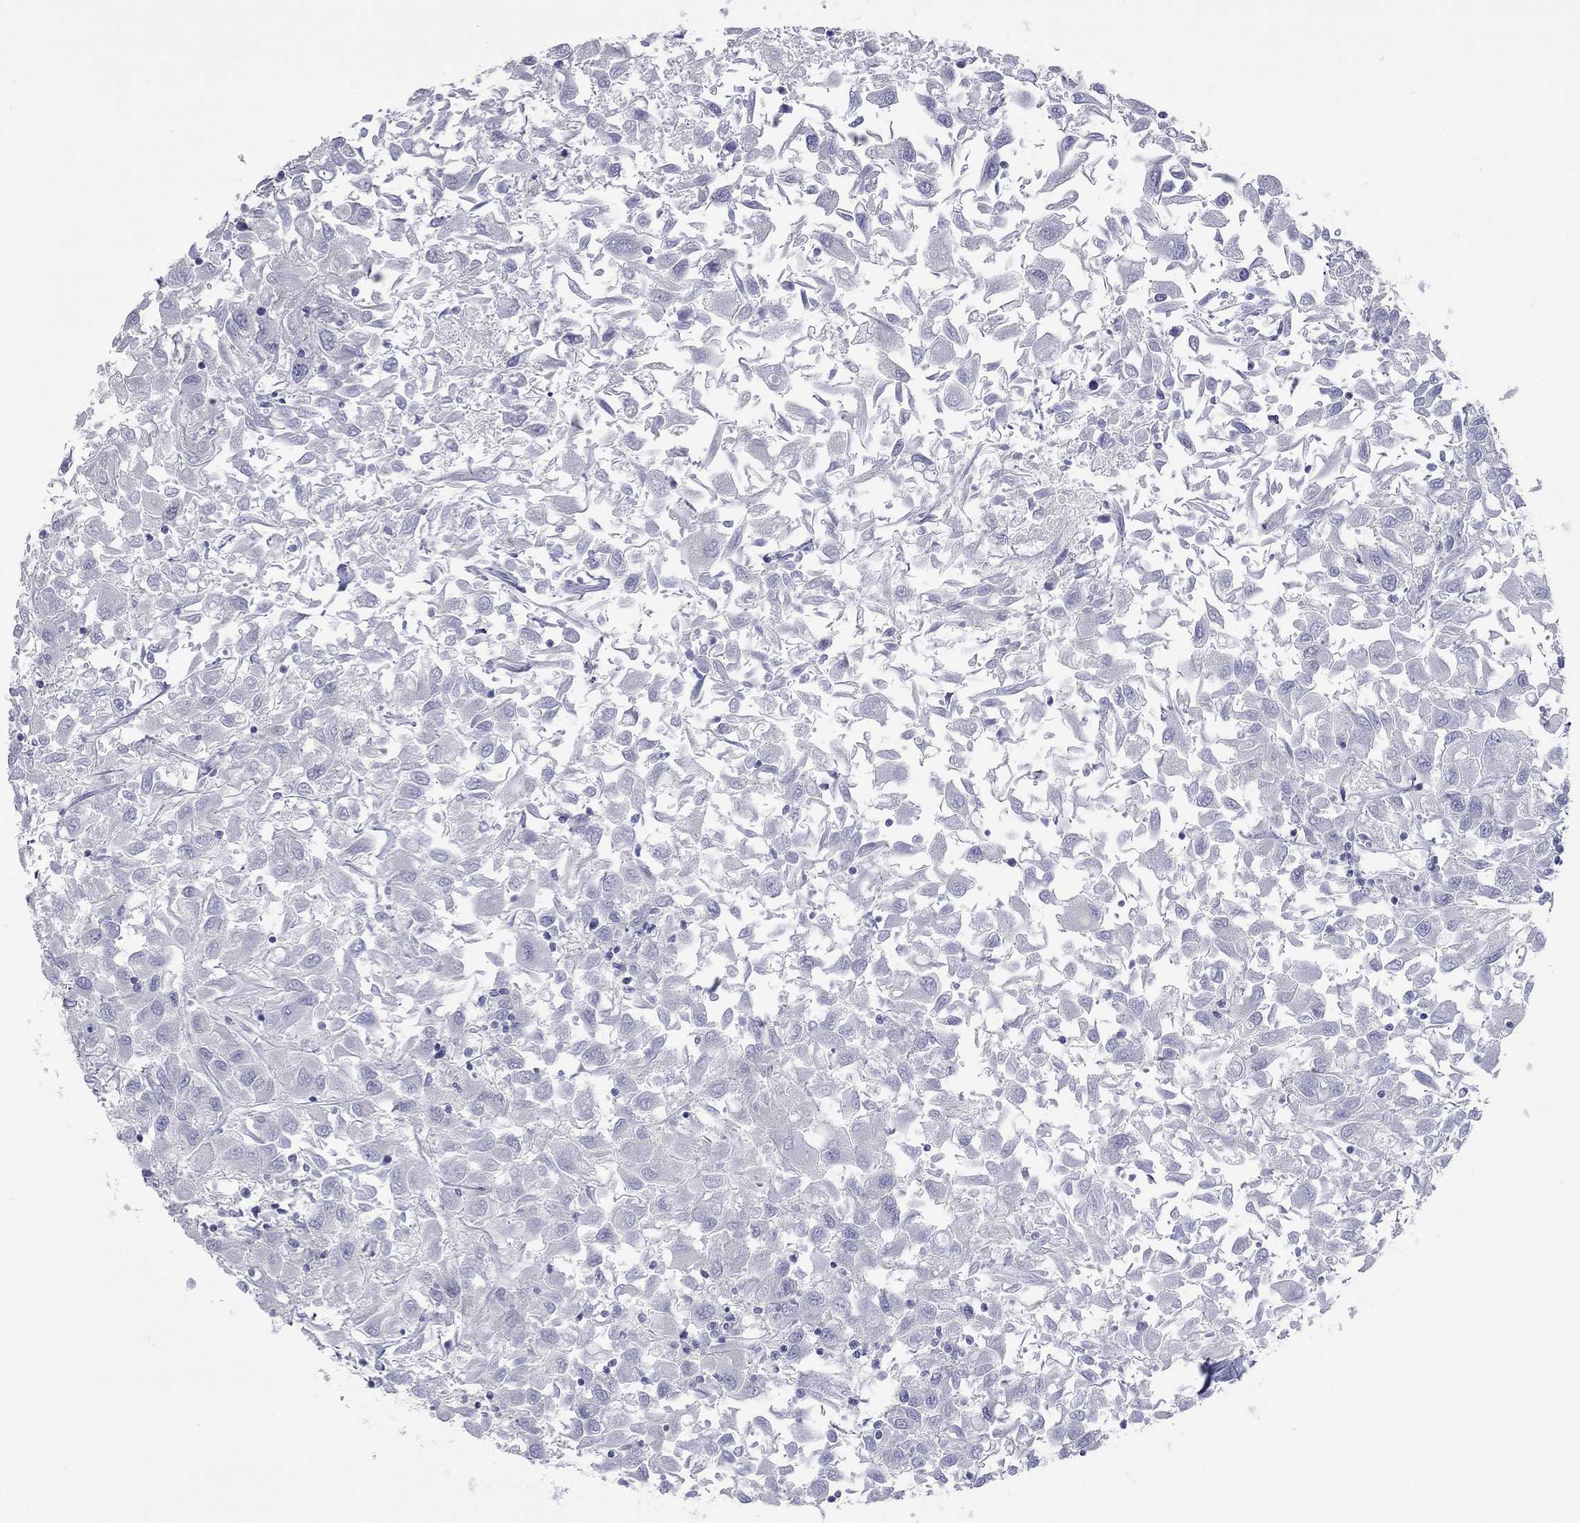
{"staining": {"intensity": "negative", "quantity": "none", "location": "none"}, "tissue": "renal cancer", "cell_type": "Tumor cells", "image_type": "cancer", "snomed": [{"axis": "morphology", "description": "Adenocarcinoma, NOS"}, {"axis": "topography", "description": "Kidney"}], "caption": "A photomicrograph of renal adenocarcinoma stained for a protein reveals no brown staining in tumor cells. (DAB immunohistochemistry, high magnification).", "gene": "ACTL7B", "patient": {"sex": "female", "age": 76}}